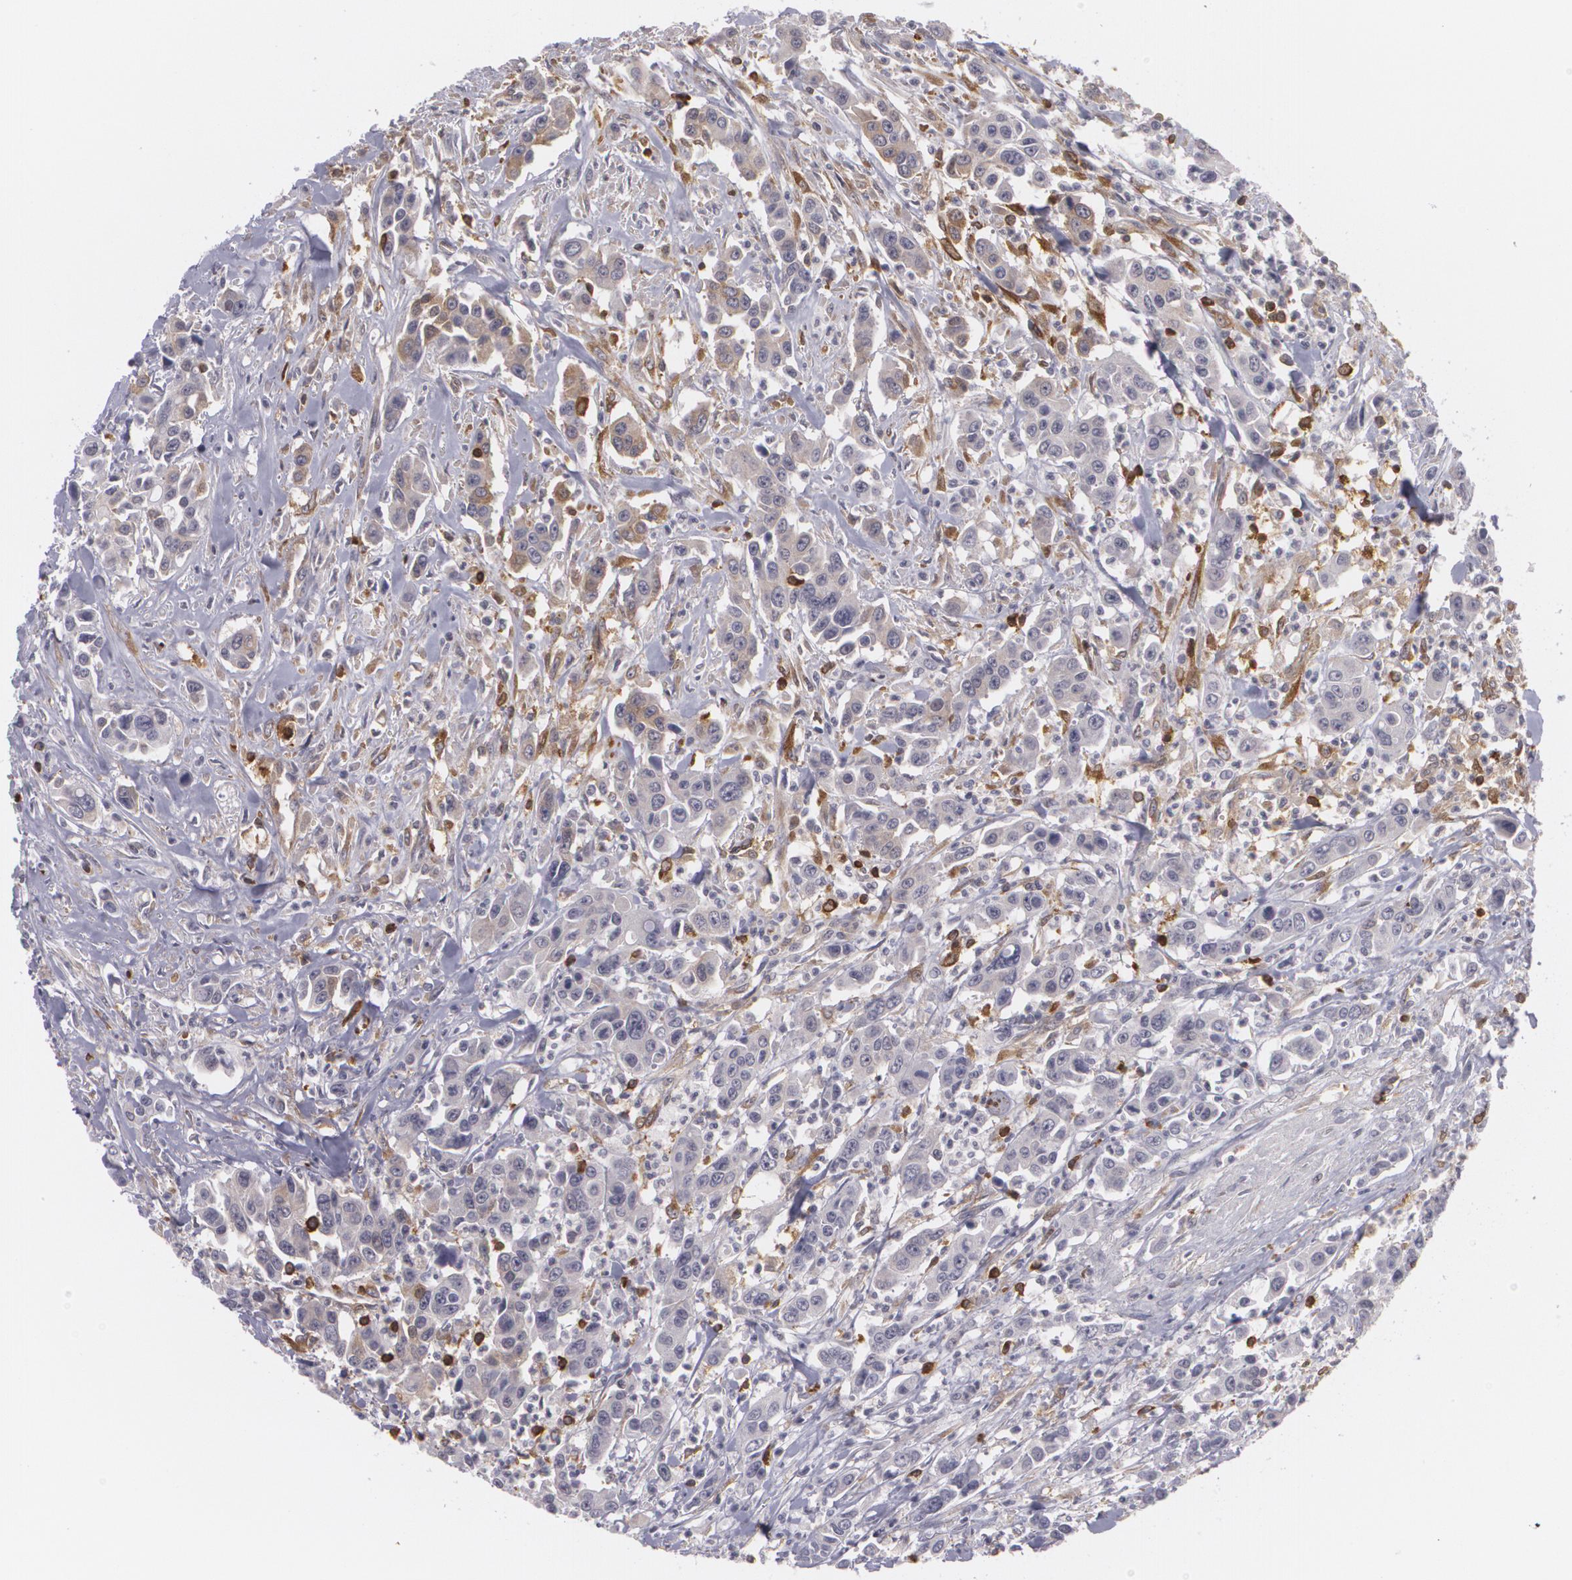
{"staining": {"intensity": "weak", "quantity": "<25%", "location": "cytoplasmic/membranous"}, "tissue": "urothelial cancer", "cell_type": "Tumor cells", "image_type": "cancer", "snomed": [{"axis": "morphology", "description": "Urothelial carcinoma, High grade"}, {"axis": "topography", "description": "Urinary bladder"}], "caption": "Human high-grade urothelial carcinoma stained for a protein using immunohistochemistry shows no expression in tumor cells.", "gene": "BIN1", "patient": {"sex": "male", "age": 86}}